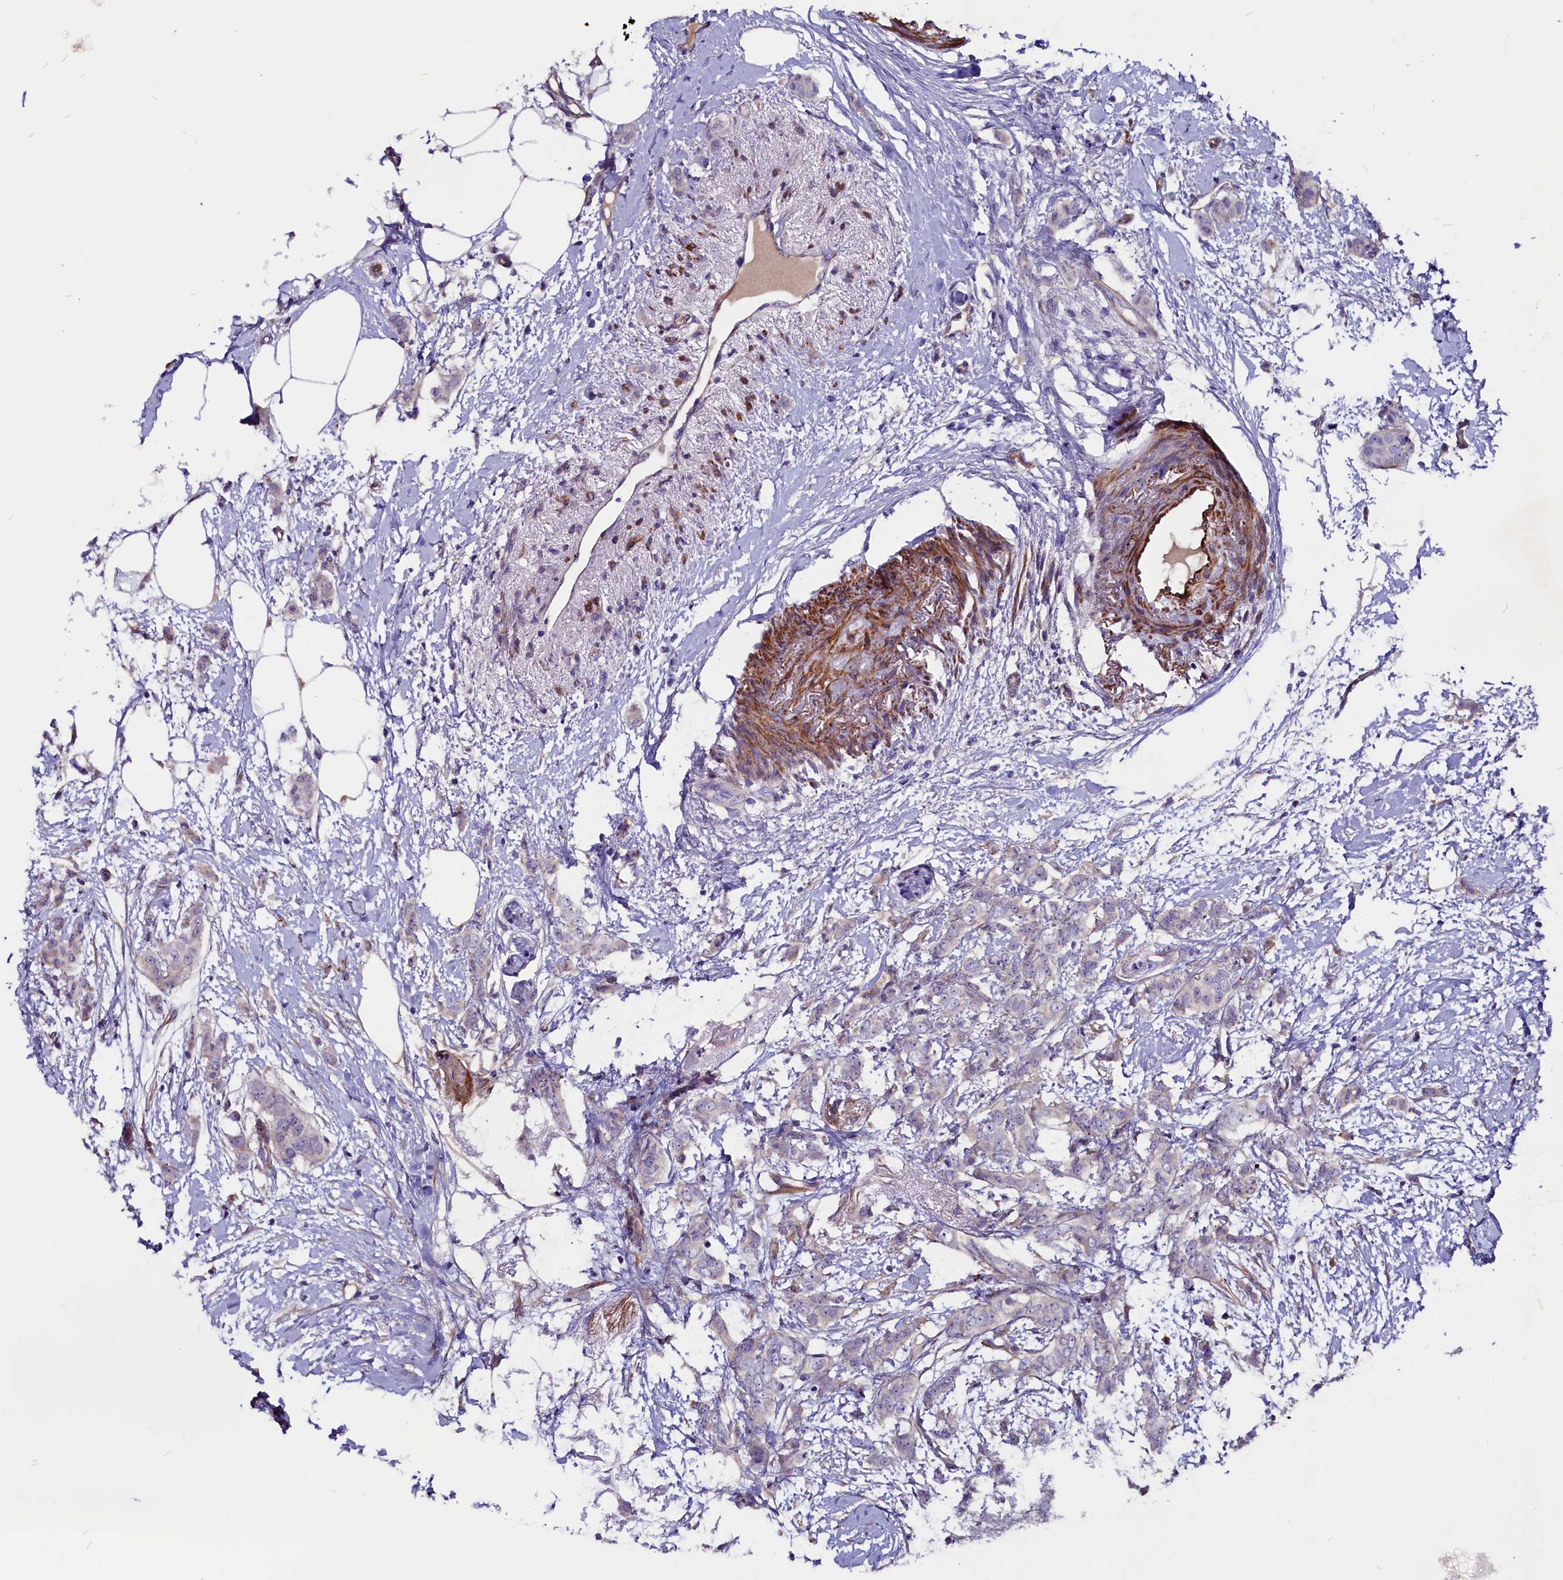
{"staining": {"intensity": "negative", "quantity": "none", "location": "none"}, "tissue": "breast cancer", "cell_type": "Tumor cells", "image_type": "cancer", "snomed": [{"axis": "morphology", "description": "Duct carcinoma"}, {"axis": "topography", "description": "Breast"}], "caption": "Protein analysis of breast cancer demonstrates no significant expression in tumor cells. (DAB (3,3'-diaminobenzidine) IHC visualized using brightfield microscopy, high magnification).", "gene": "ZNF749", "patient": {"sex": "female", "age": 72}}